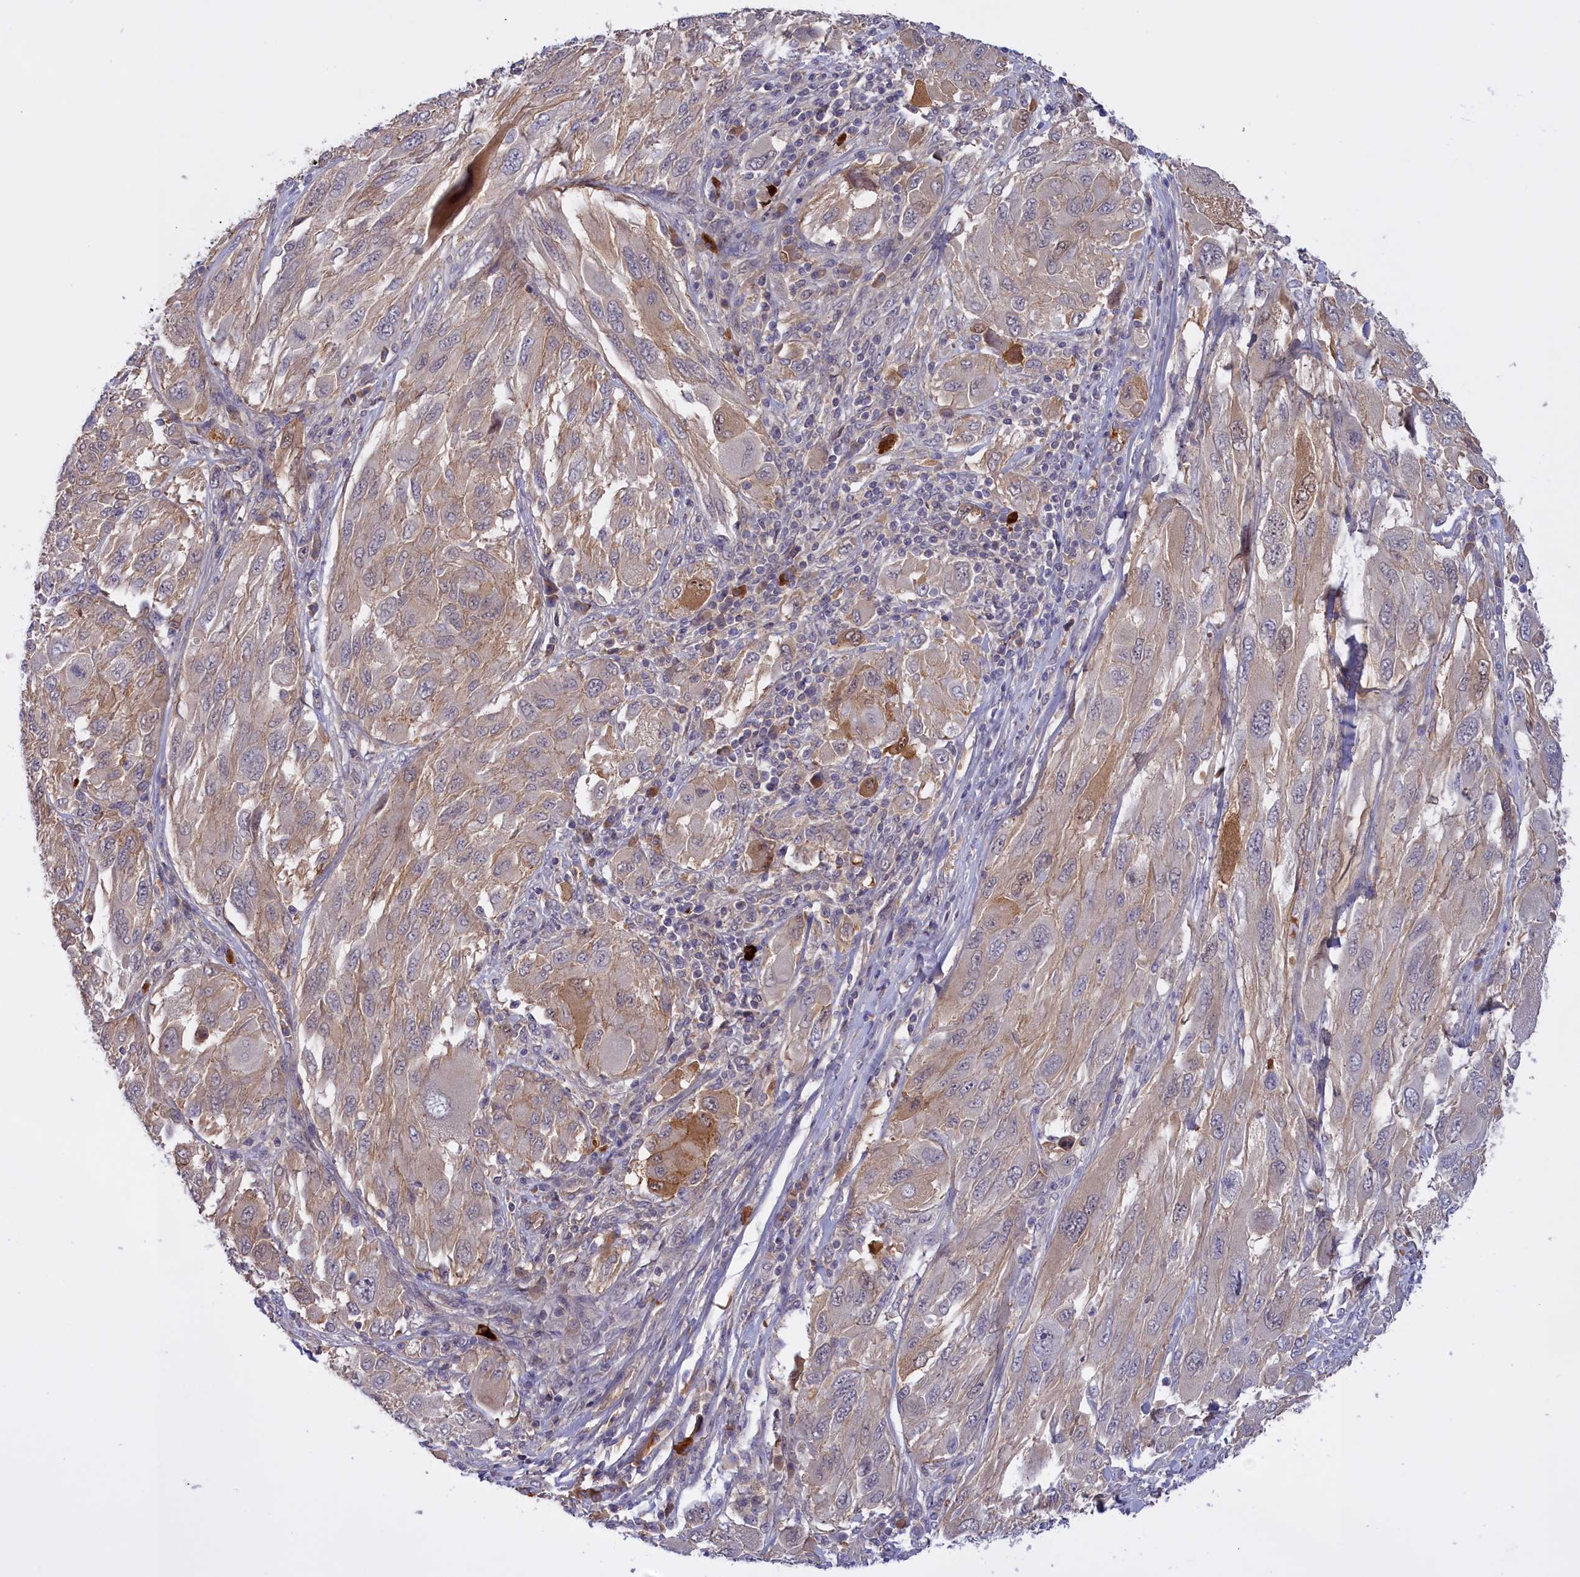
{"staining": {"intensity": "moderate", "quantity": "<25%", "location": "cytoplasmic/membranous,nuclear"}, "tissue": "melanoma", "cell_type": "Tumor cells", "image_type": "cancer", "snomed": [{"axis": "morphology", "description": "Malignant melanoma, NOS"}, {"axis": "topography", "description": "Skin"}], "caption": "This is an image of immunohistochemistry staining of melanoma, which shows moderate expression in the cytoplasmic/membranous and nuclear of tumor cells.", "gene": "RRAD", "patient": {"sex": "female", "age": 91}}